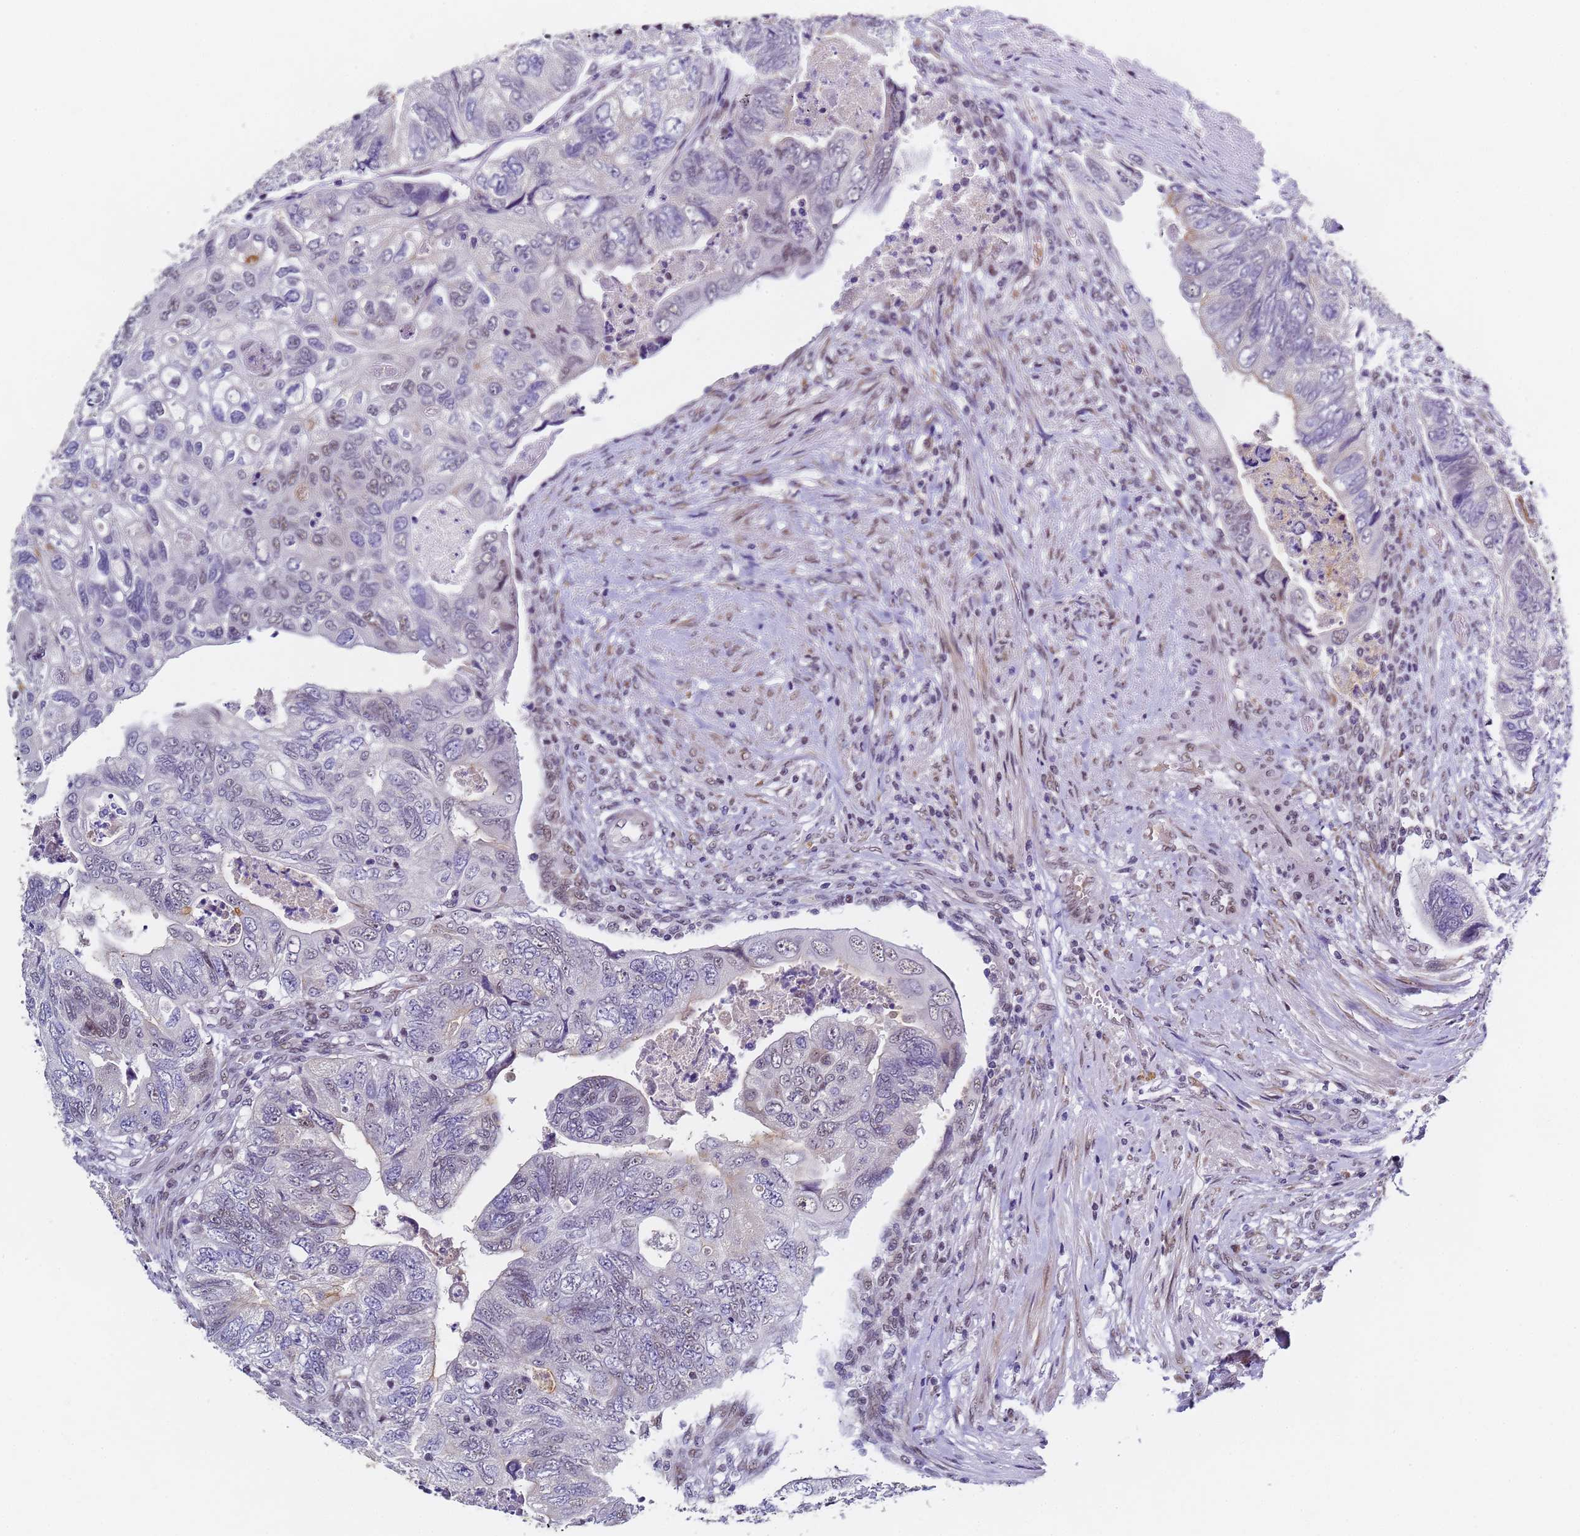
{"staining": {"intensity": "negative", "quantity": "none", "location": "none"}, "tissue": "colorectal cancer", "cell_type": "Tumor cells", "image_type": "cancer", "snomed": [{"axis": "morphology", "description": "Adenocarcinoma, NOS"}, {"axis": "topography", "description": "Rectum"}], "caption": "Human colorectal cancer stained for a protein using IHC reveals no staining in tumor cells.", "gene": "FNBP4", "patient": {"sex": "male", "age": 63}}